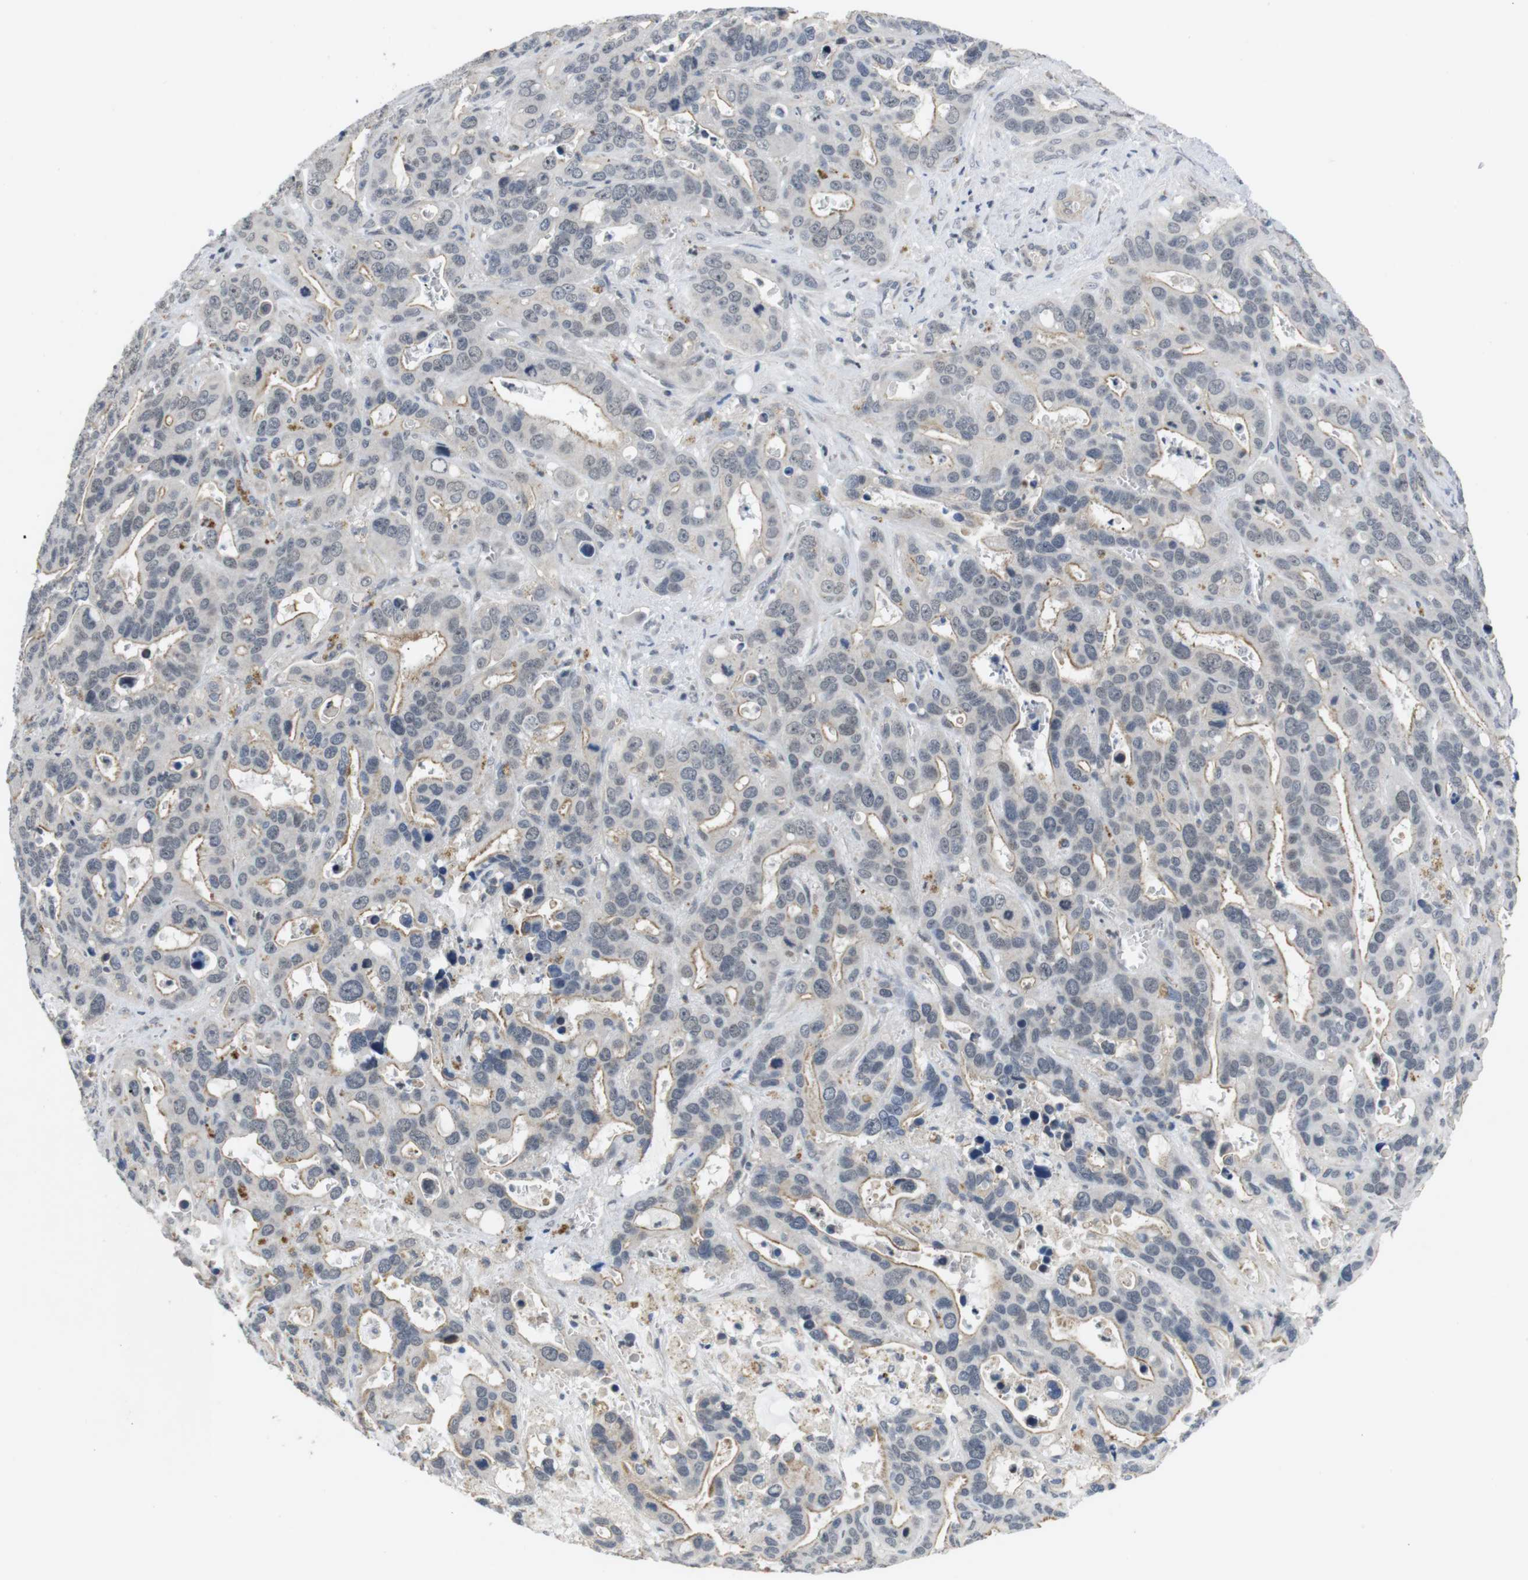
{"staining": {"intensity": "weak", "quantity": "25%-75%", "location": "cytoplasmic/membranous"}, "tissue": "liver cancer", "cell_type": "Tumor cells", "image_type": "cancer", "snomed": [{"axis": "morphology", "description": "Cholangiocarcinoma"}, {"axis": "topography", "description": "Liver"}], "caption": "Weak cytoplasmic/membranous expression for a protein is appreciated in approximately 25%-75% of tumor cells of cholangiocarcinoma (liver) using IHC.", "gene": "NECTIN1", "patient": {"sex": "female", "age": 65}}